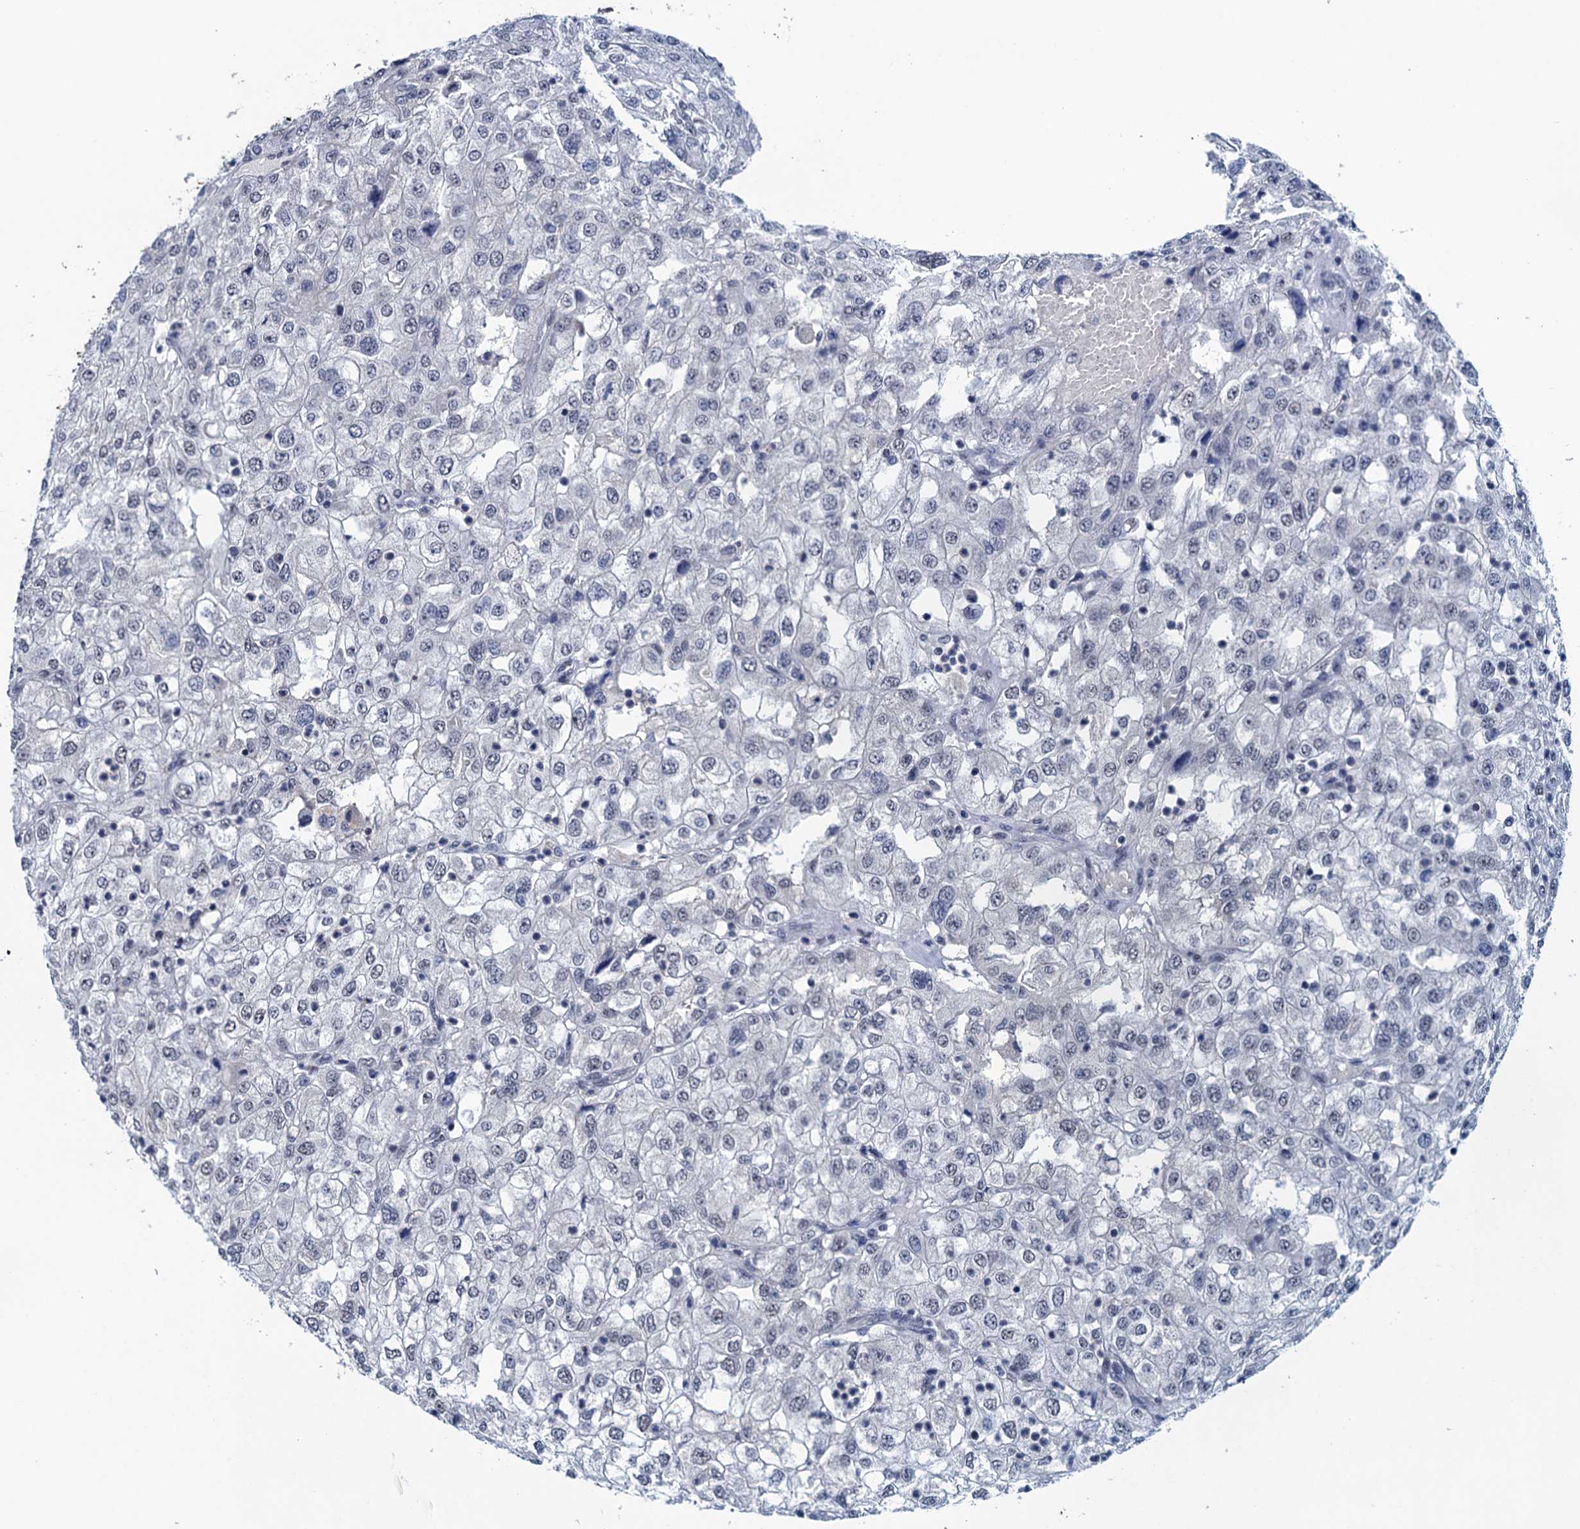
{"staining": {"intensity": "negative", "quantity": "none", "location": "none"}, "tissue": "renal cancer", "cell_type": "Tumor cells", "image_type": "cancer", "snomed": [{"axis": "morphology", "description": "Adenocarcinoma, NOS"}, {"axis": "topography", "description": "Kidney"}], "caption": "Immunohistochemistry photomicrograph of neoplastic tissue: human renal cancer (adenocarcinoma) stained with DAB exhibits no significant protein positivity in tumor cells.", "gene": "FNBP4", "patient": {"sex": "female", "age": 54}}